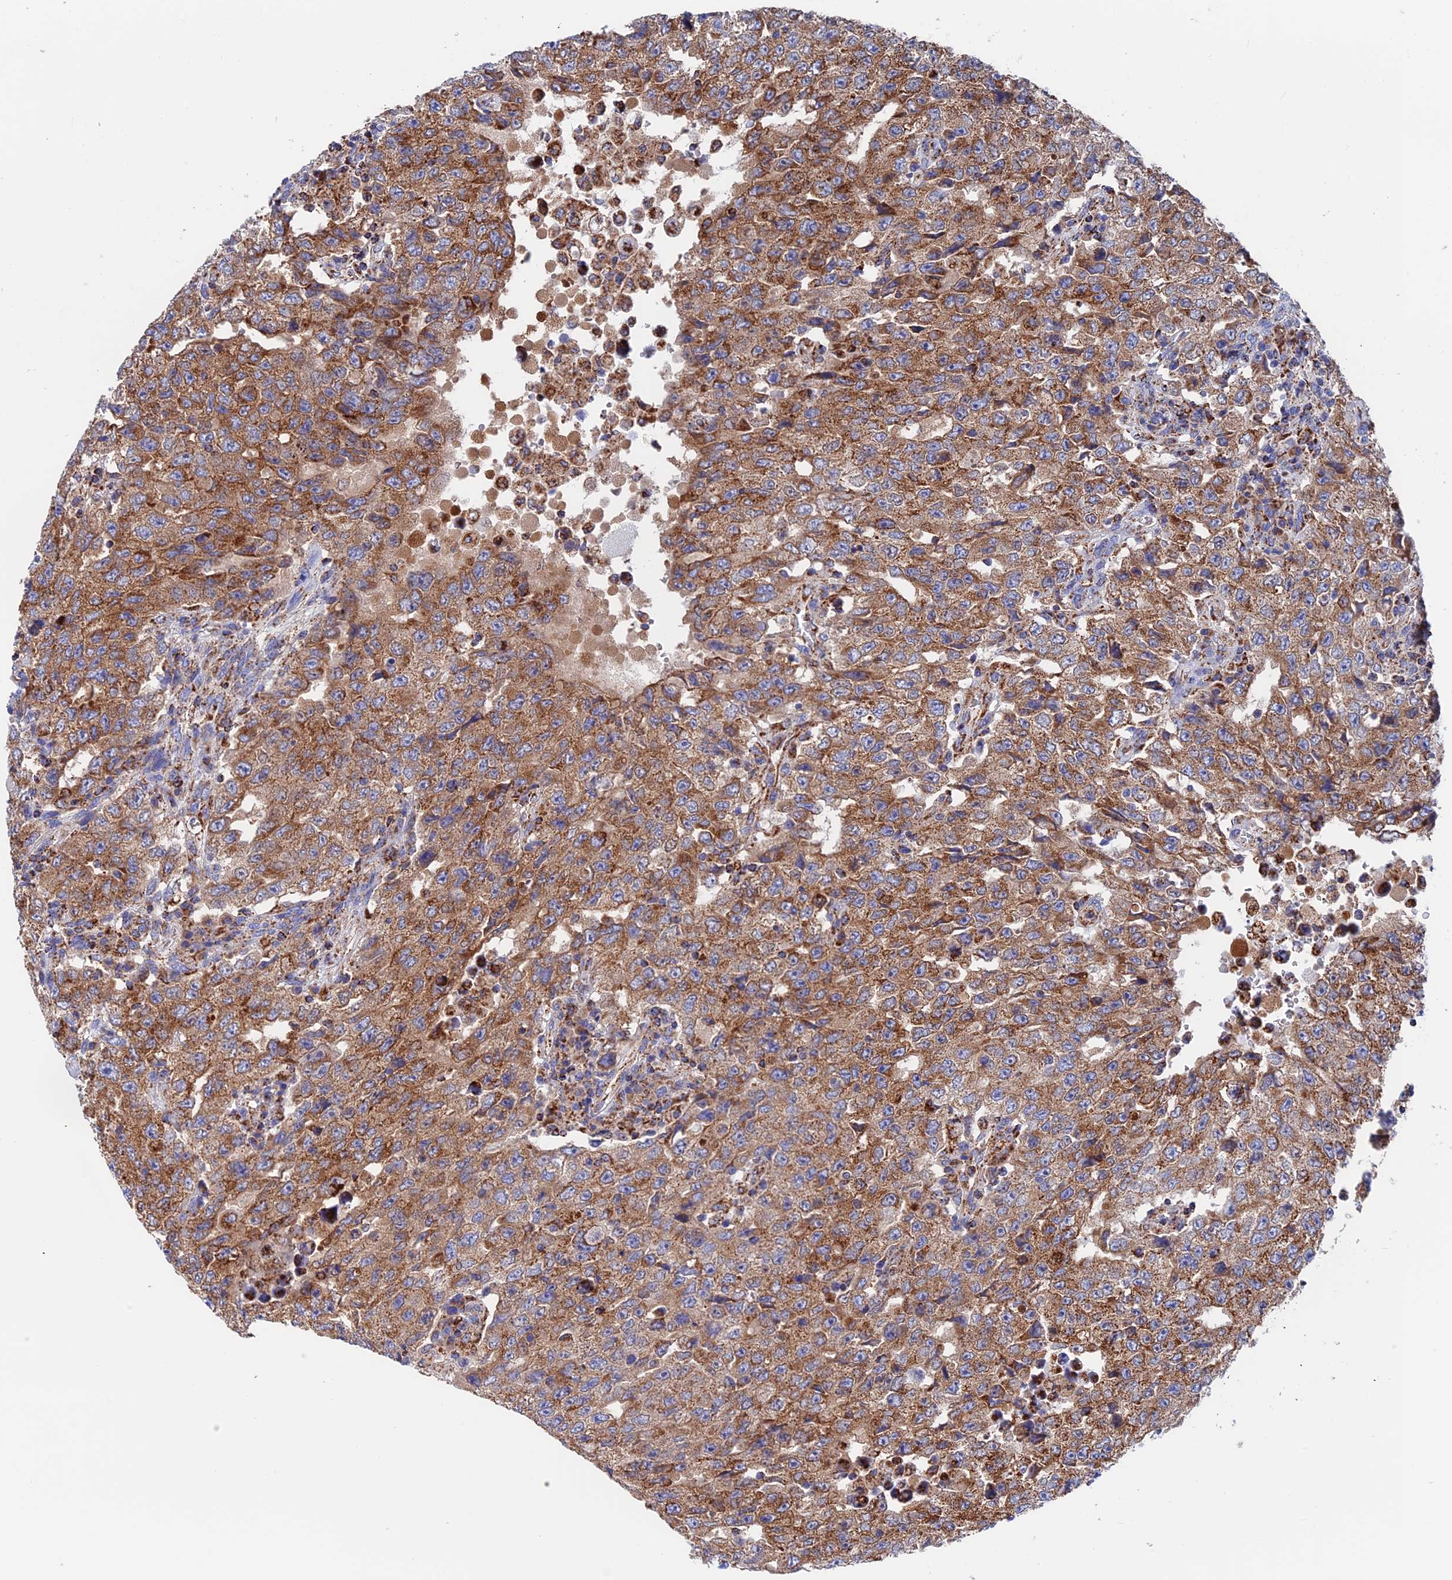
{"staining": {"intensity": "moderate", "quantity": ">75%", "location": "cytoplasmic/membranous"}, "tissue": "testis cancer", "cell_type": "Tumor cells", "image_type": "cancer", "snomed": [{"axis": "morphology", "description": "Carcinoma, Embryonal, NOS"}, {"axis": "topography", "description": "Testis"}], "caption": "High-power microscopy captured an immunohistochemistry (IHC) micrograph of testis embryonal carcinoma, revealing moderate cytoplasmic/membranous expression in approximately >75% of tumor cells.", "gene": "WDR83", "patient": {"sex": "male", "age": 26}}